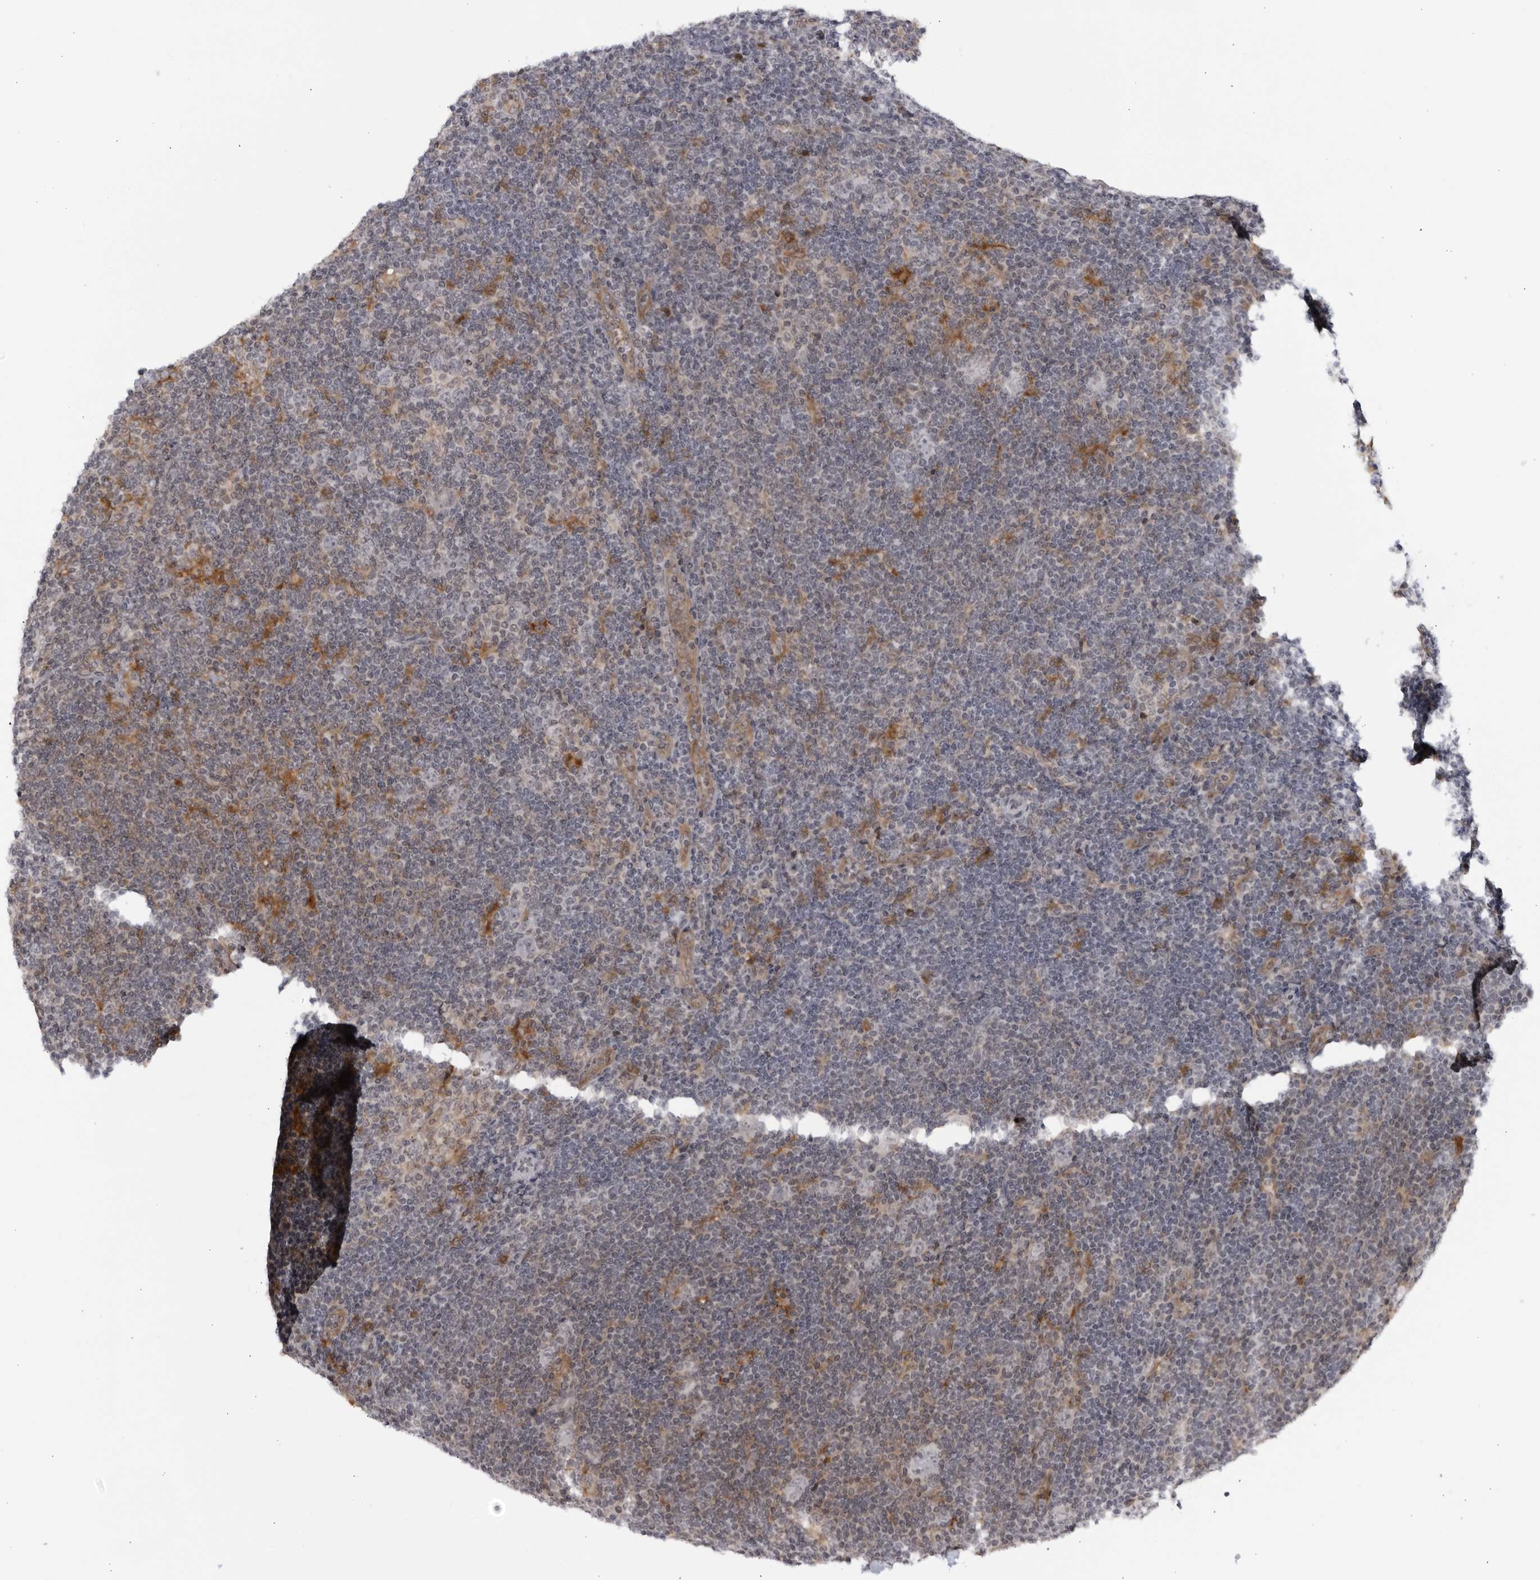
{"staining": {"intensity": "negative", "quantity": "none", "location": "none"}, "tissue": "lymphoma", "cell_type": "Tumor cells", "image_type": "cancer", "snomed": [{"axis": "morphology", "description": "Hodgkin's disease, NOS"}, {"axis": "topography", "description": "Lymph node"}], "caption": "High magnification brightfield microscopy of Hodgkin's disease stained with DAB (brown) and counterstained with hematoxylin (blue): tumor cells show no significant positivity.", "gene": "DTL", "patient": {"sex": "female", "age": 57}}